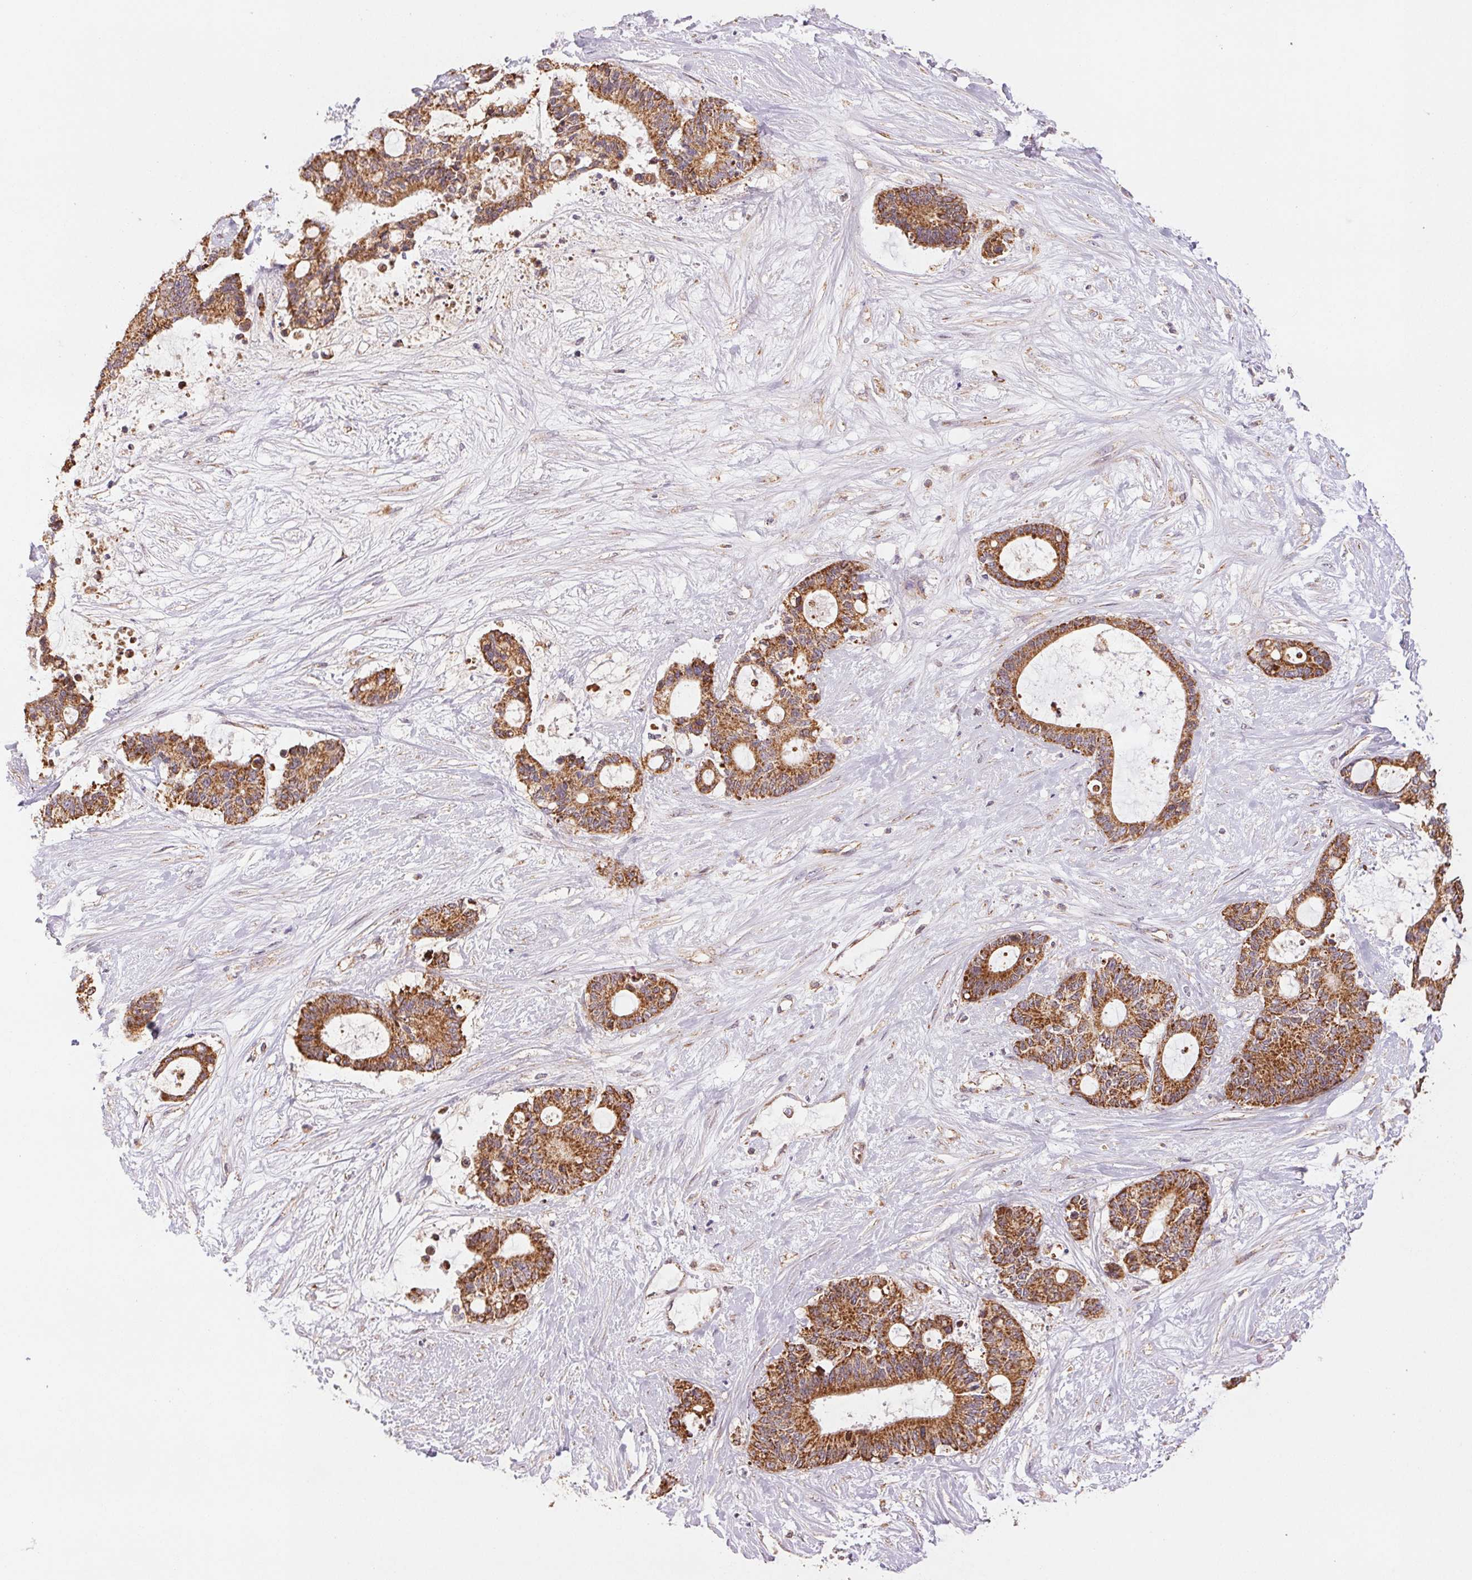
{"staining": {"intensity": "strong", "quantity": ">75%", "location": "cytoplasmic/membranous"}, "tissue": "liver cancer", "cell_type": "Tumor cells", "image_type": "cancer", "snomed": [{"axis": "morphology", "description": "Normal tissue, NOS"}, {"axis": "morphology", "description": "Cholangiocarcinoma"}, {"axis": "topography", "description": "Liver"}, {"axis": "topography", "description": "Peripheral nerve tissue"}], "caption": "An IHC image of tumor tissue is shown. Protein staining in brown labels strong cytoplasmic/membranous positivity in cholangiocarcinoma (liver) within tumor cells.", "gene": "MATCAP1", "patient": {"sex": "female", "age": 73}}